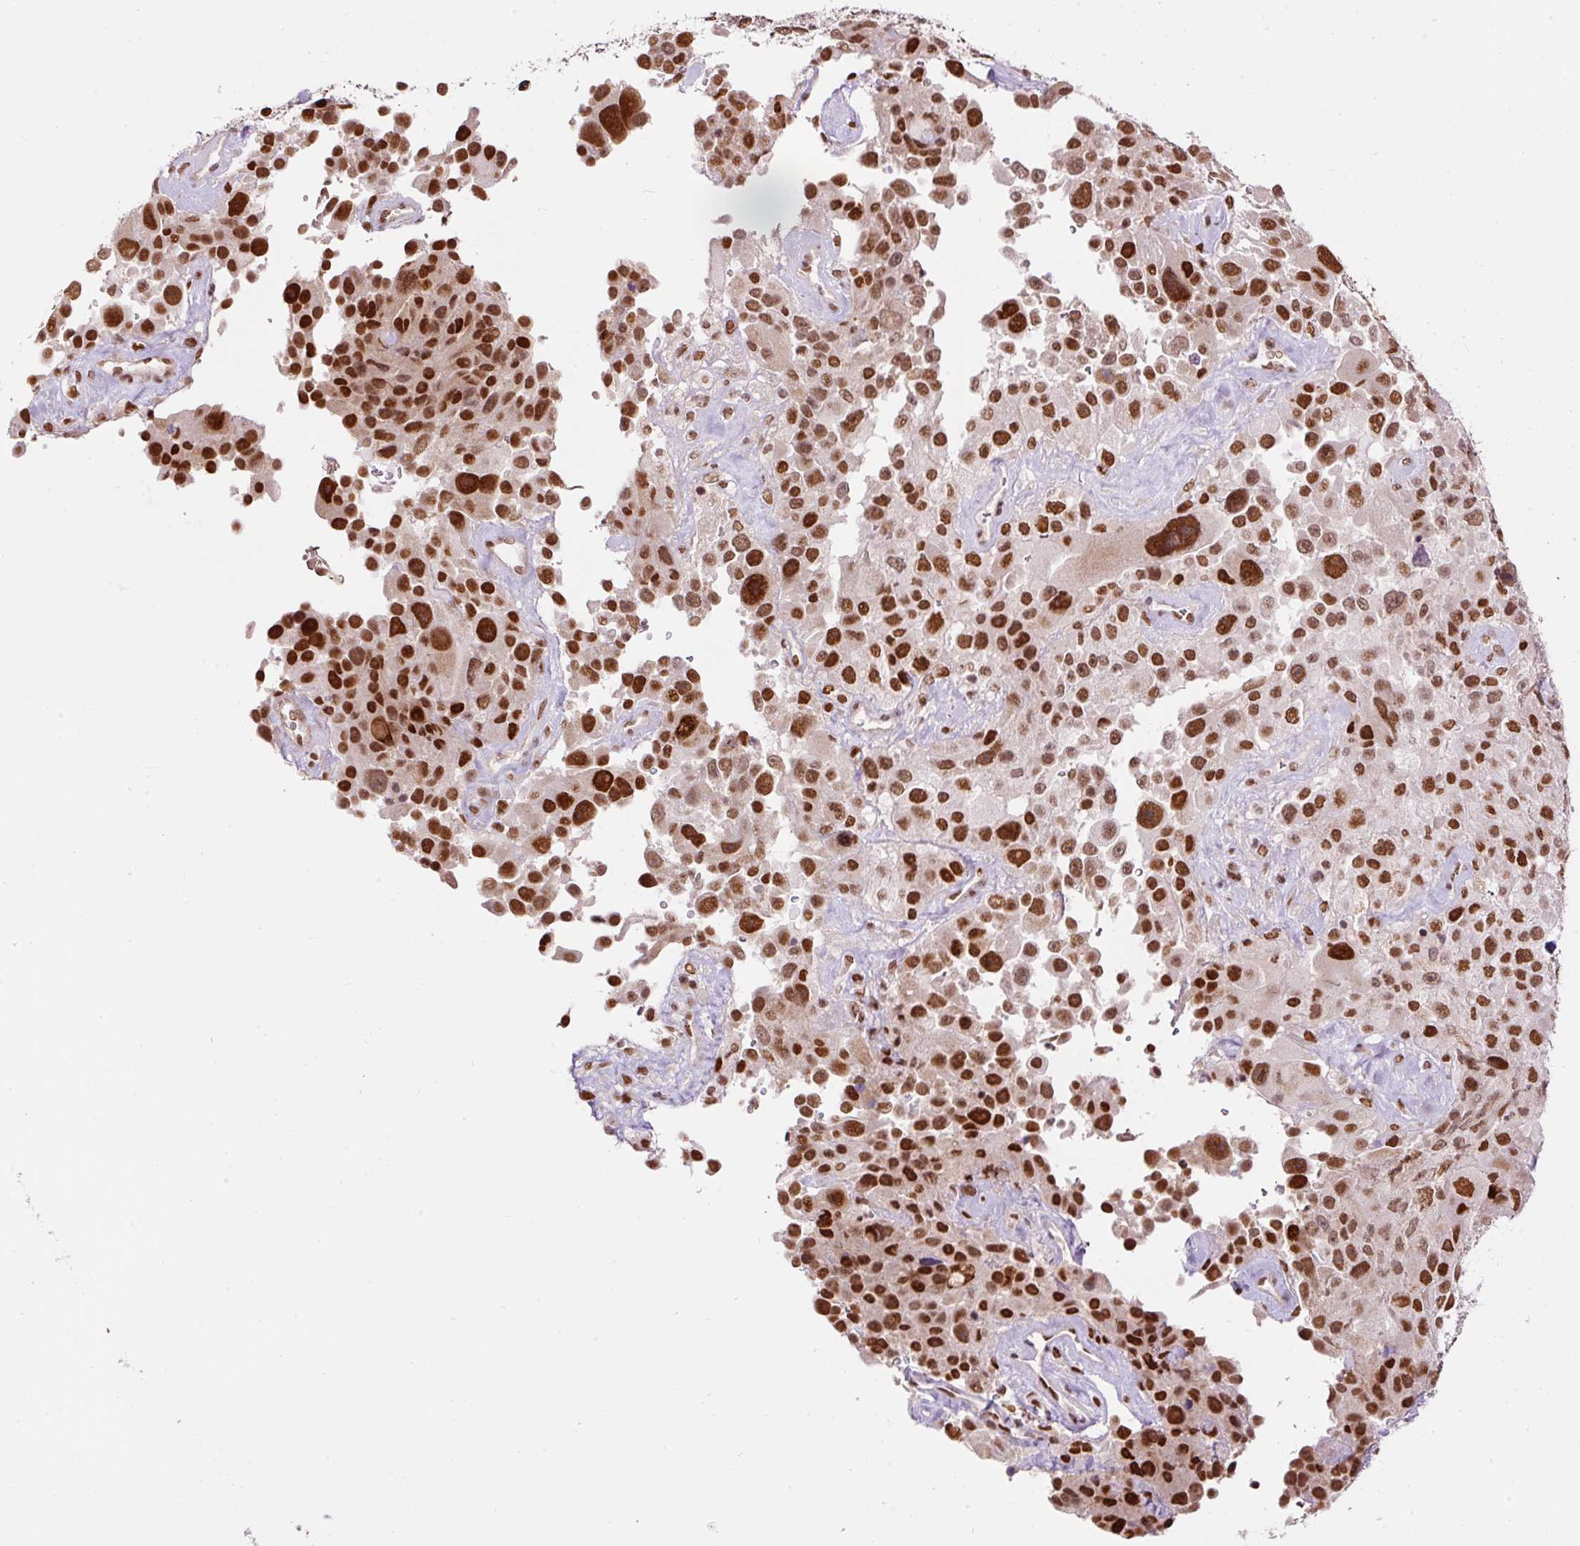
{"staining": {"intensity": "strong", "quantity": ">75%", "location": "nuclear"}, "tissue": "melanoma", "cell_type": "Tumor cells", "image_type": "cancer", "snomed": [{"axis": "morphology", "description": "Malignant melanoma, Metastatic site"}, {"axis": "topography", "description": "Lymph node"}], "caption": "Melanoma stained with a brown dye exhibits strong nuclear positive expression in about >75% of tumor cells.", "gene": "HNRNPC", "patient": {"sex": "male", "age": 62}}